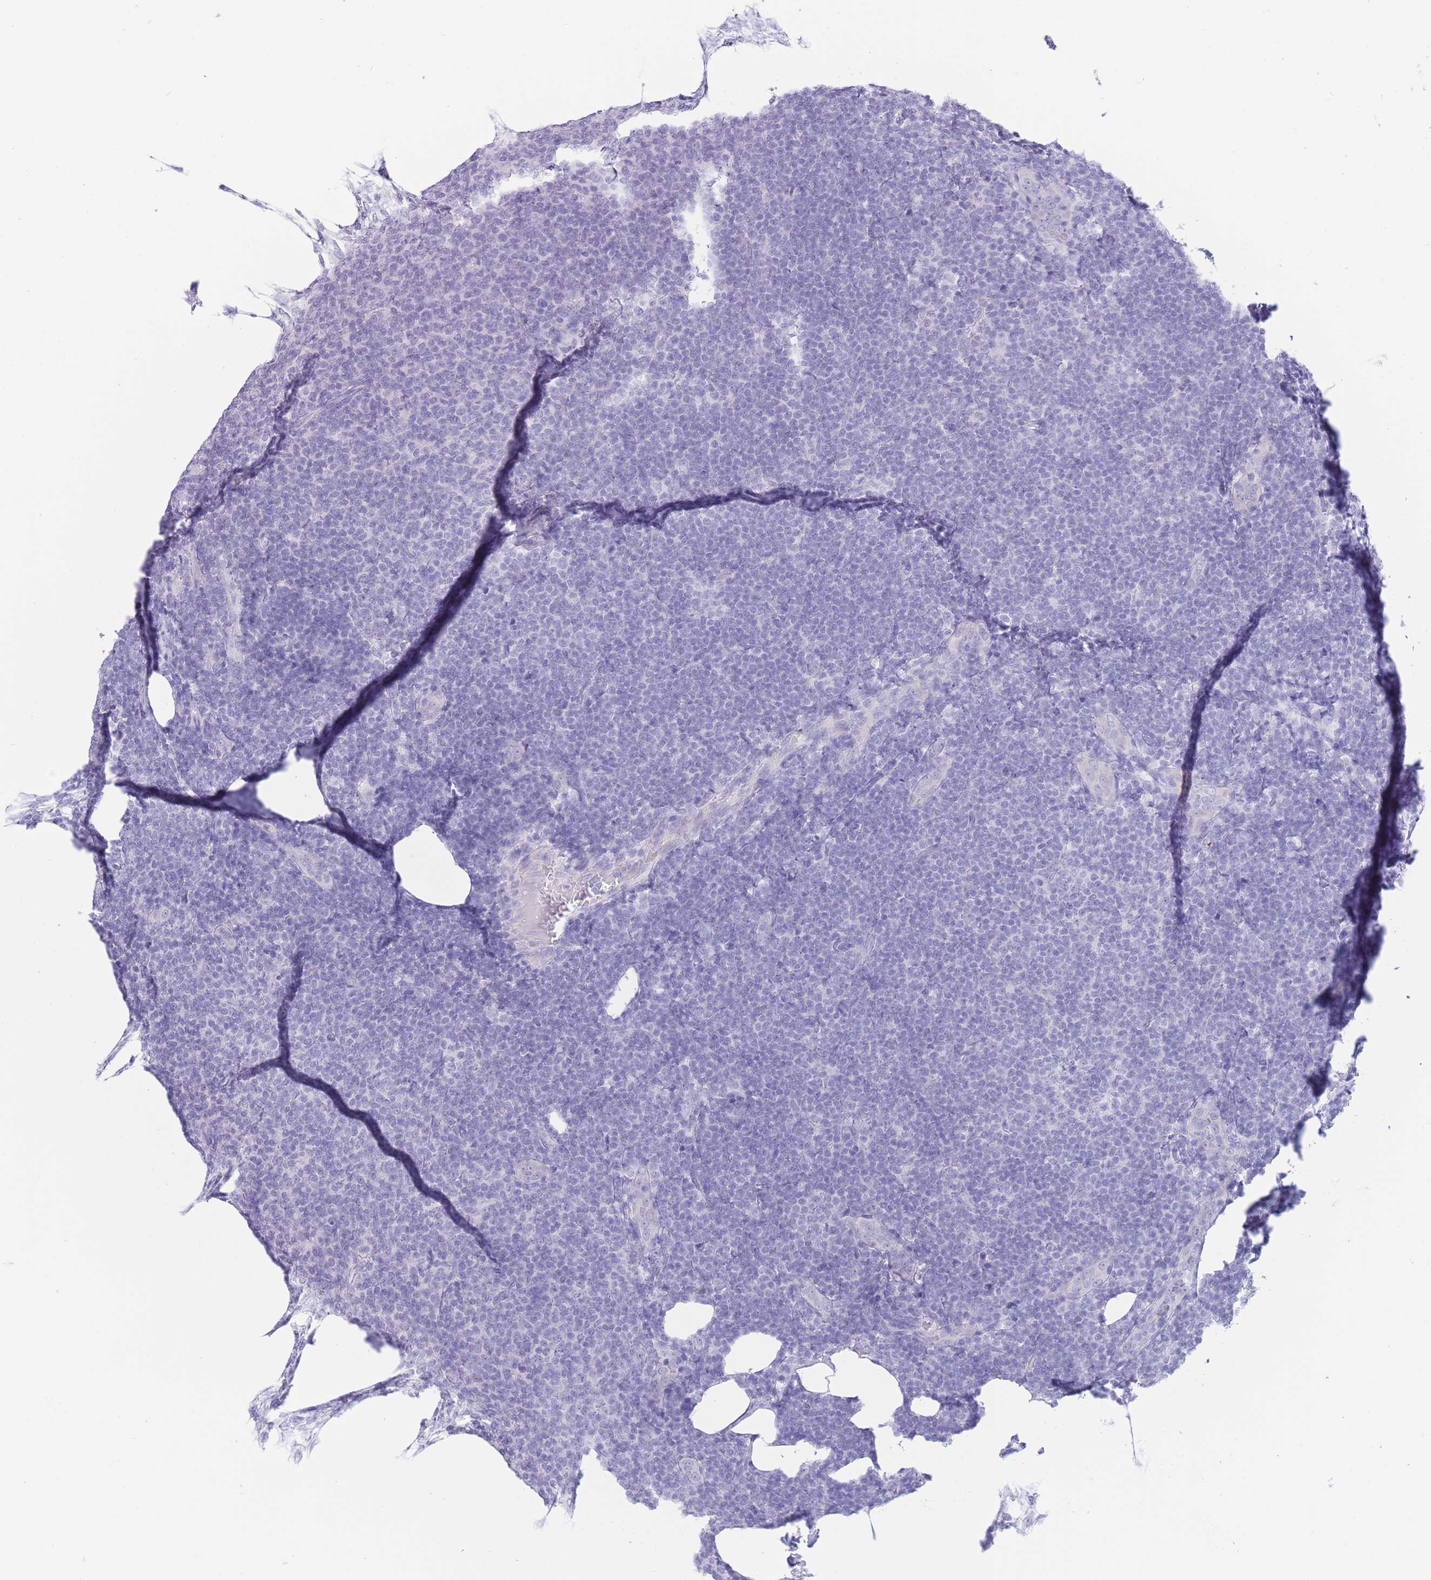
{"staining": {"intensity": "negative", "quantity": "none", "location": "none"}, "tissue": "lymphoma", "cell_type": "Tumor cells", "image_type": "cancer", "snomed": [{"axis": "morphology", "description": "Malignant lymphoma, non-Hodgkin's type, Low grade"}, {"axis": "topography", "description": "Lymph node"}], "caption": "Immunohistochemistry histopathology image of neoplastic tissue: human lymphoma stained with DAB (3,3'-diaminobenzidine) displays no significant protein positivity in tumor cells.", "gene": "ASAP3", "patient": {"sex": "male", "age": 66}}